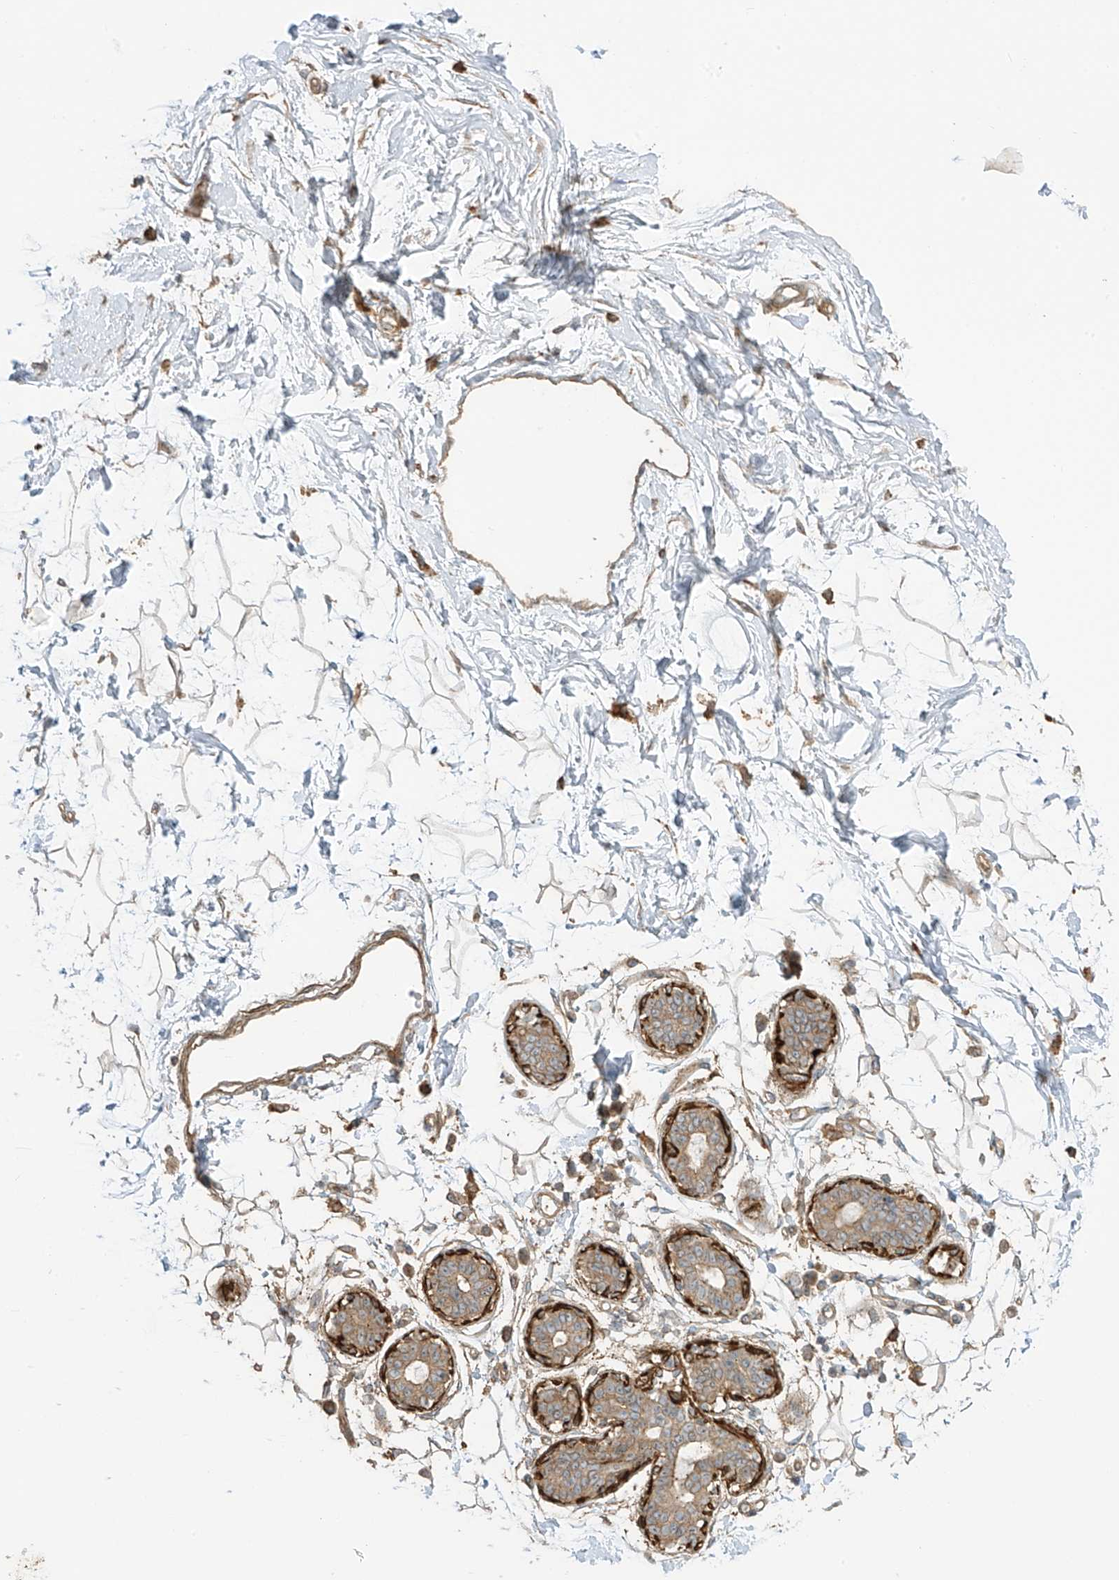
{"staining": {"intensity": "negative", "quantity": "none", "location": "none"}, "tissue": "breast", "cell_type": "Adipocytes", "image_type": "normal", "snomed": [{"axis": "morphology", "description": "Normal tissue, NOS"}, {"axis": "topography", "description": "Breast"}], "caption": "DAB (3,3'-diaminobenzidine) immunohistochemical staining of unremarkable human breast exhibits no significant staining in adipocytes.", "gene": "ENTR1", "patient": {"sex": "female", "age": 45}}